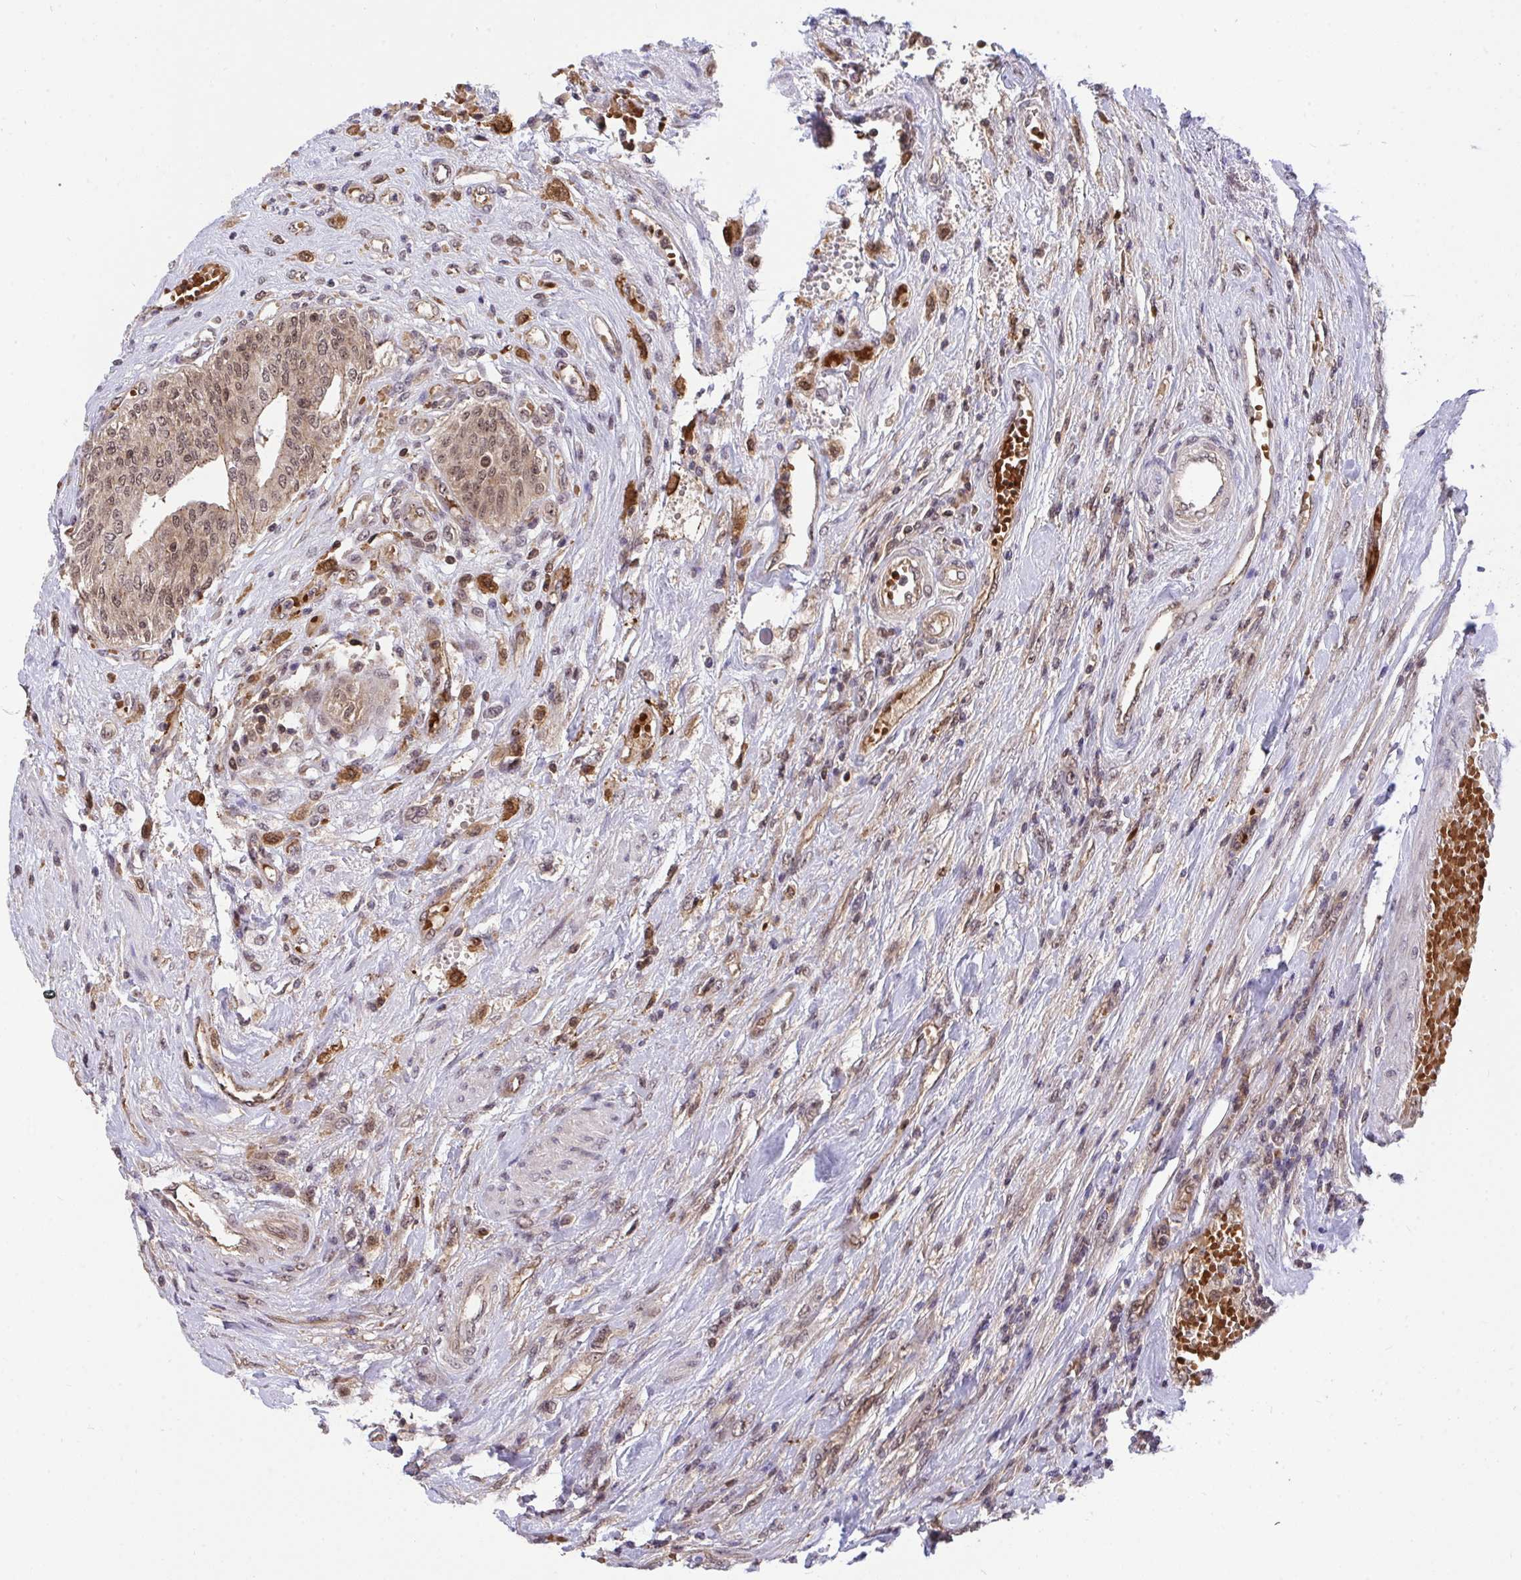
{"staining": {"intensity": "moderate", "quantity": ">75%", "location": "nuclear"}, "tissue": "urothelial cancer", "cell_type": "Tumor cells", "image_type": "cancer", "snomed": [{"axis": "morphology", "description": "Urothelial carcinoma, High grade"}, {"axis": "topography", "description": "Urinary bladder"}], "caption": "Immunohistochemical staining of urothelial carcinoma (high-grade) demonstrates moderate nuclear protein positivity in approximately >75% of tumor cells.", "gene": "PPP1CA", "patient": {"sex": "female", "age": 79}}